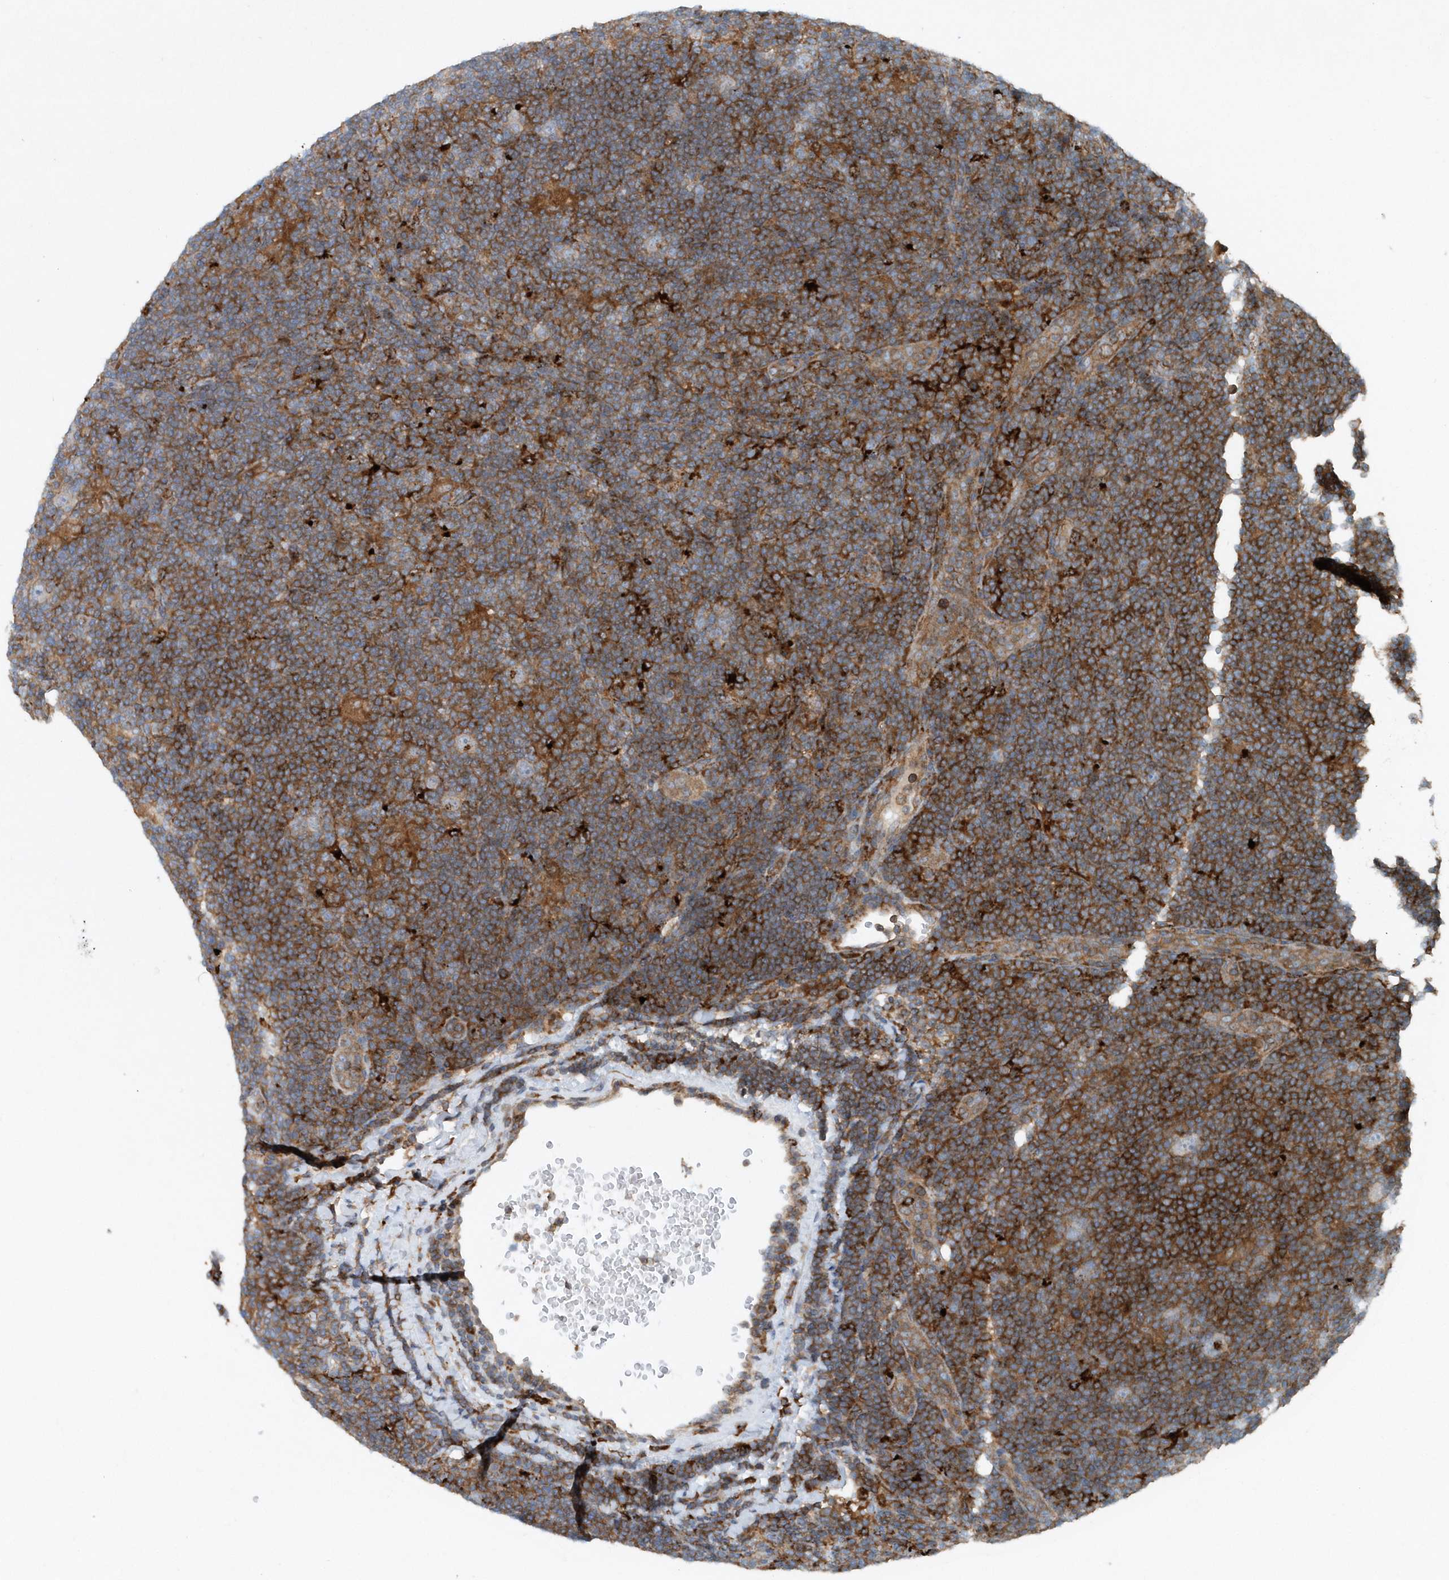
{"staining": {"intensity": "negative", "quantity": "none", "location": "none"}, "tissue": "lymphoma", "cell_type": "Tumor cells", "image_type": "cancer", "snomed": [{"axis": "morphology", "description": "Hodgkin's disease, NOS"}, {"axis": "topography", "description": "Lymph node"}], "caption": "A histopathology image of lymphoma stained for a protein demonstrates no brown staining in tumor cells.", "gene": "P2RY10", "patient": {"sex": "female", "age": 57}}